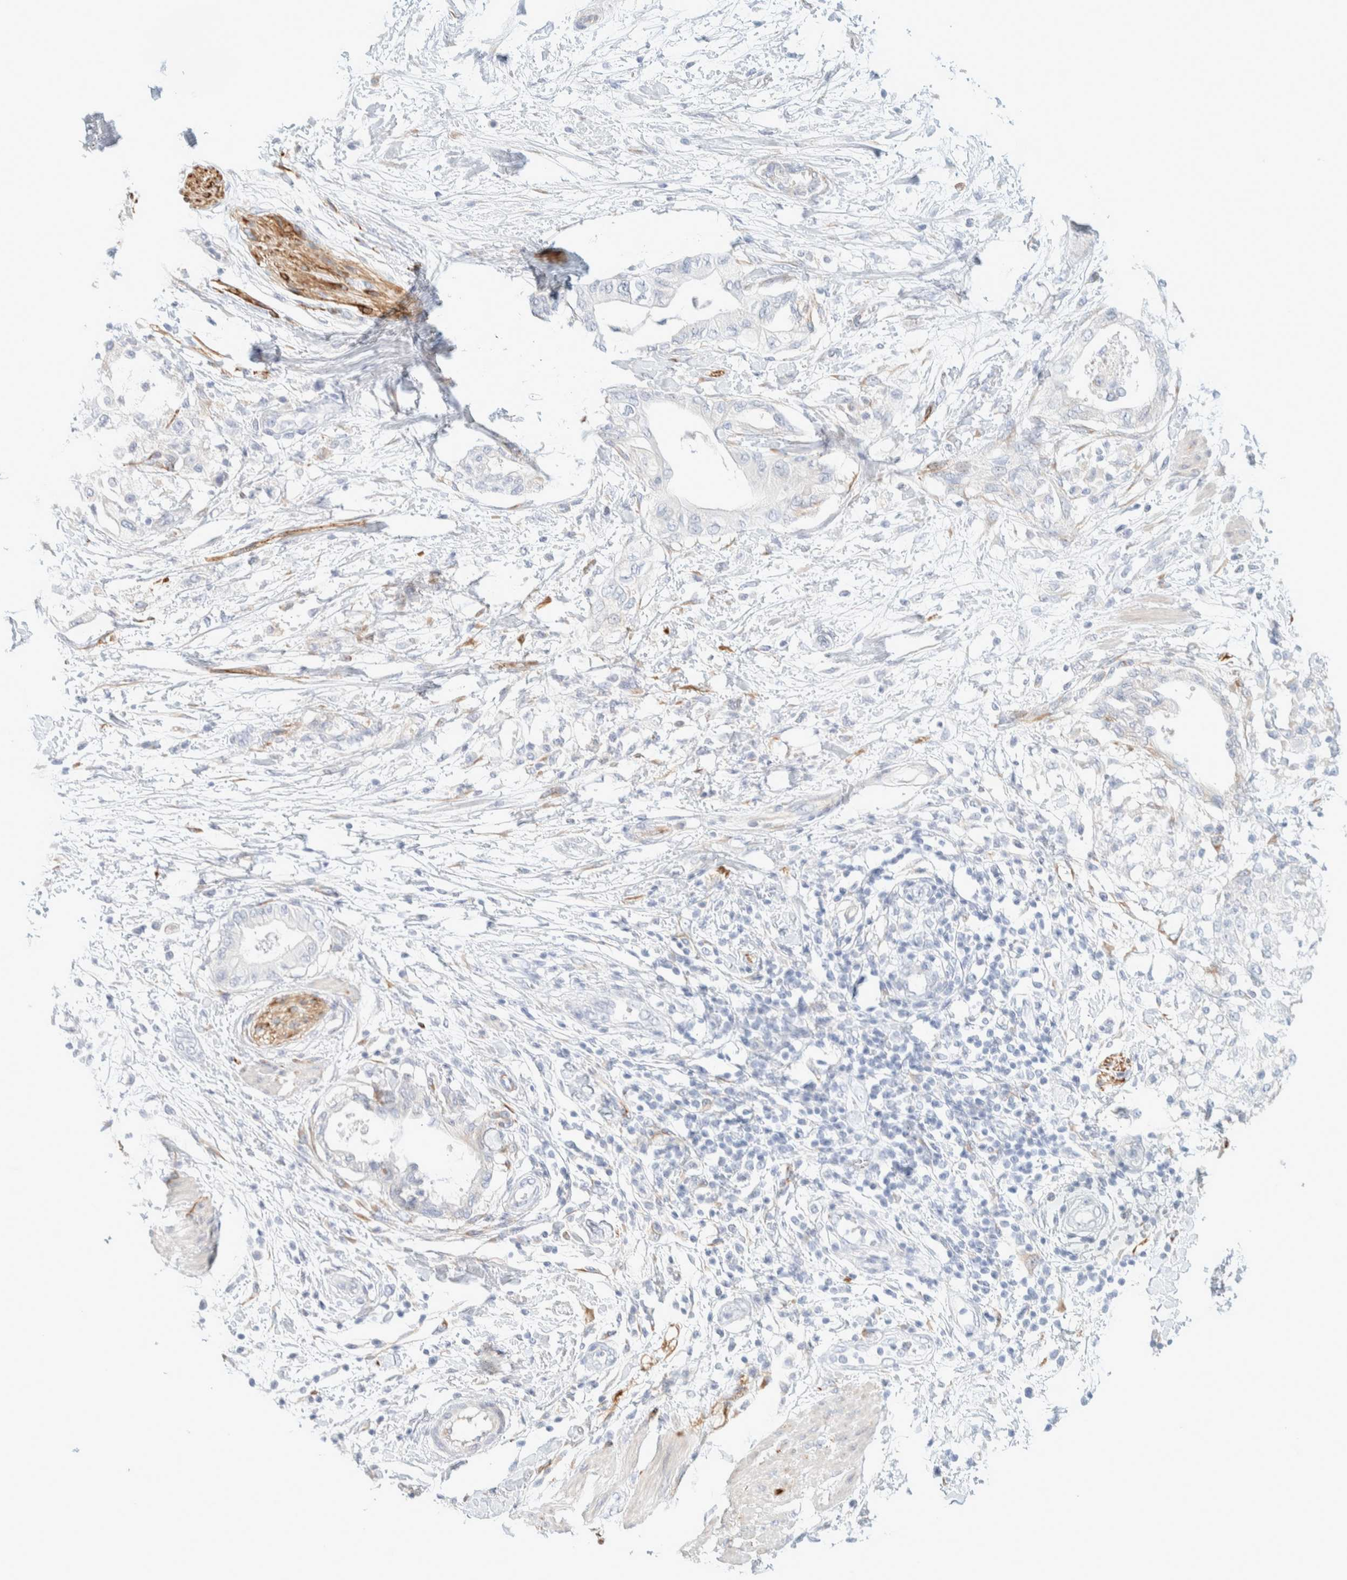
{"staining": {"intensity": "negative", "quantity": "none", "location": "none"}, "tissue": "pancreatic cancer", "cell_type": "Tumor cells", "image_type": "cancer", "snomed": [{"axis": "morphology", "description": "Normal tissue, NOS"}, {"axis": "morphology", "description": "Adenocarcinoma, NOS"}, {"axis": "topography", "description": "Pancreas"}, {"axis": "topography", "description": "Duodenum"}], "caption": "The IHC image has no significant expression in tumor cells of pancreatic cancer tissue.", "gene": "ATCAY", "patient": {"sex": "female", "age": 60}}